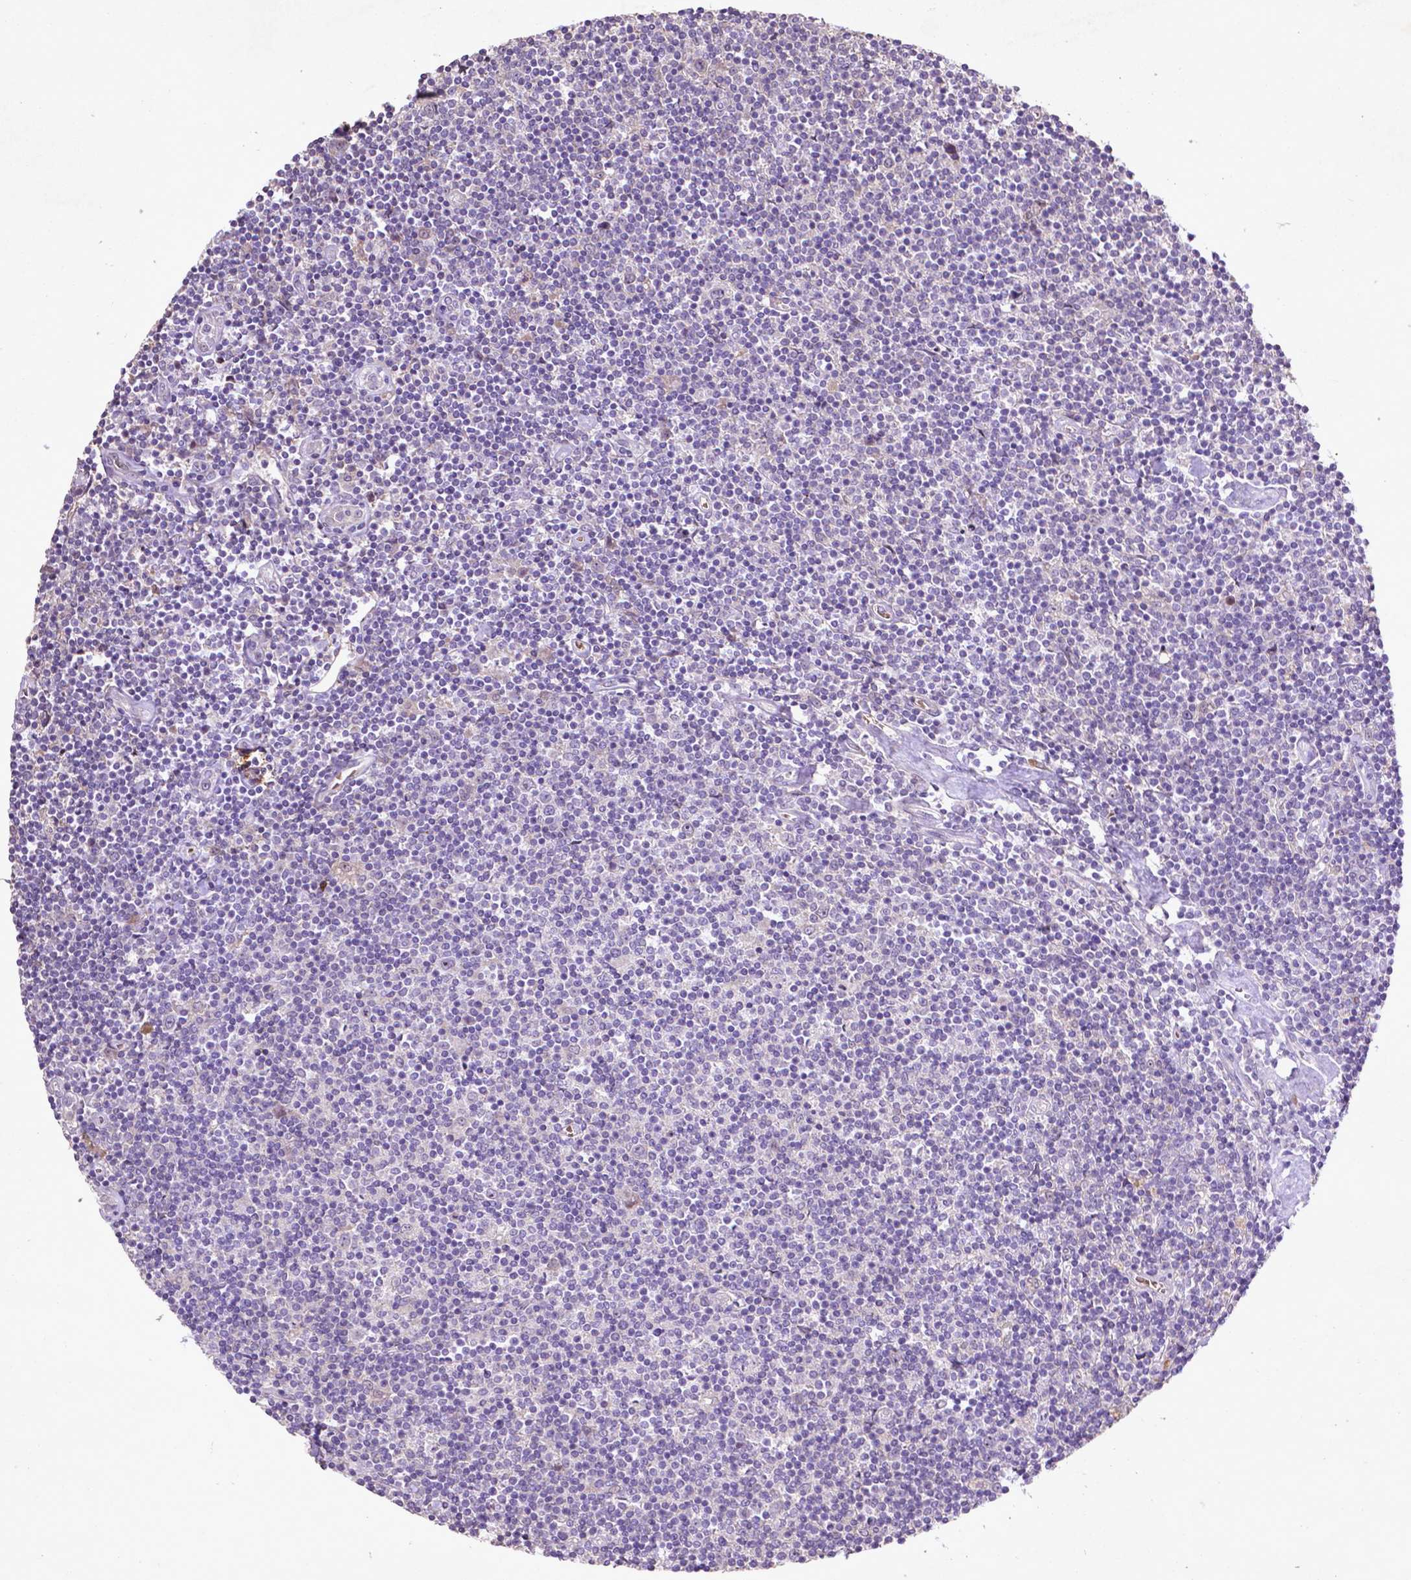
{"staining": {"intensity": "negative", "quantity": "none", "location": "none"}, "tissue": "lymphoma", "cell_type": "Tumor cells", "image_type": "cancer", "snomed": [{"axis": "morphology", "description": "Hodgkin's disease, NOS"}, {"axis": "topography", "description": "Lymph node"}], "caption": "Tumor cells are negative for protein expression in human Hodgkin's disease. The staining was performed using DAB to visualize the protein expression in brown, while the nuclei were stained in blue with hematoxylin (Magnification: 20x).", "gene": "COQ2", "patient": {"sex": "male", "age": 40}}